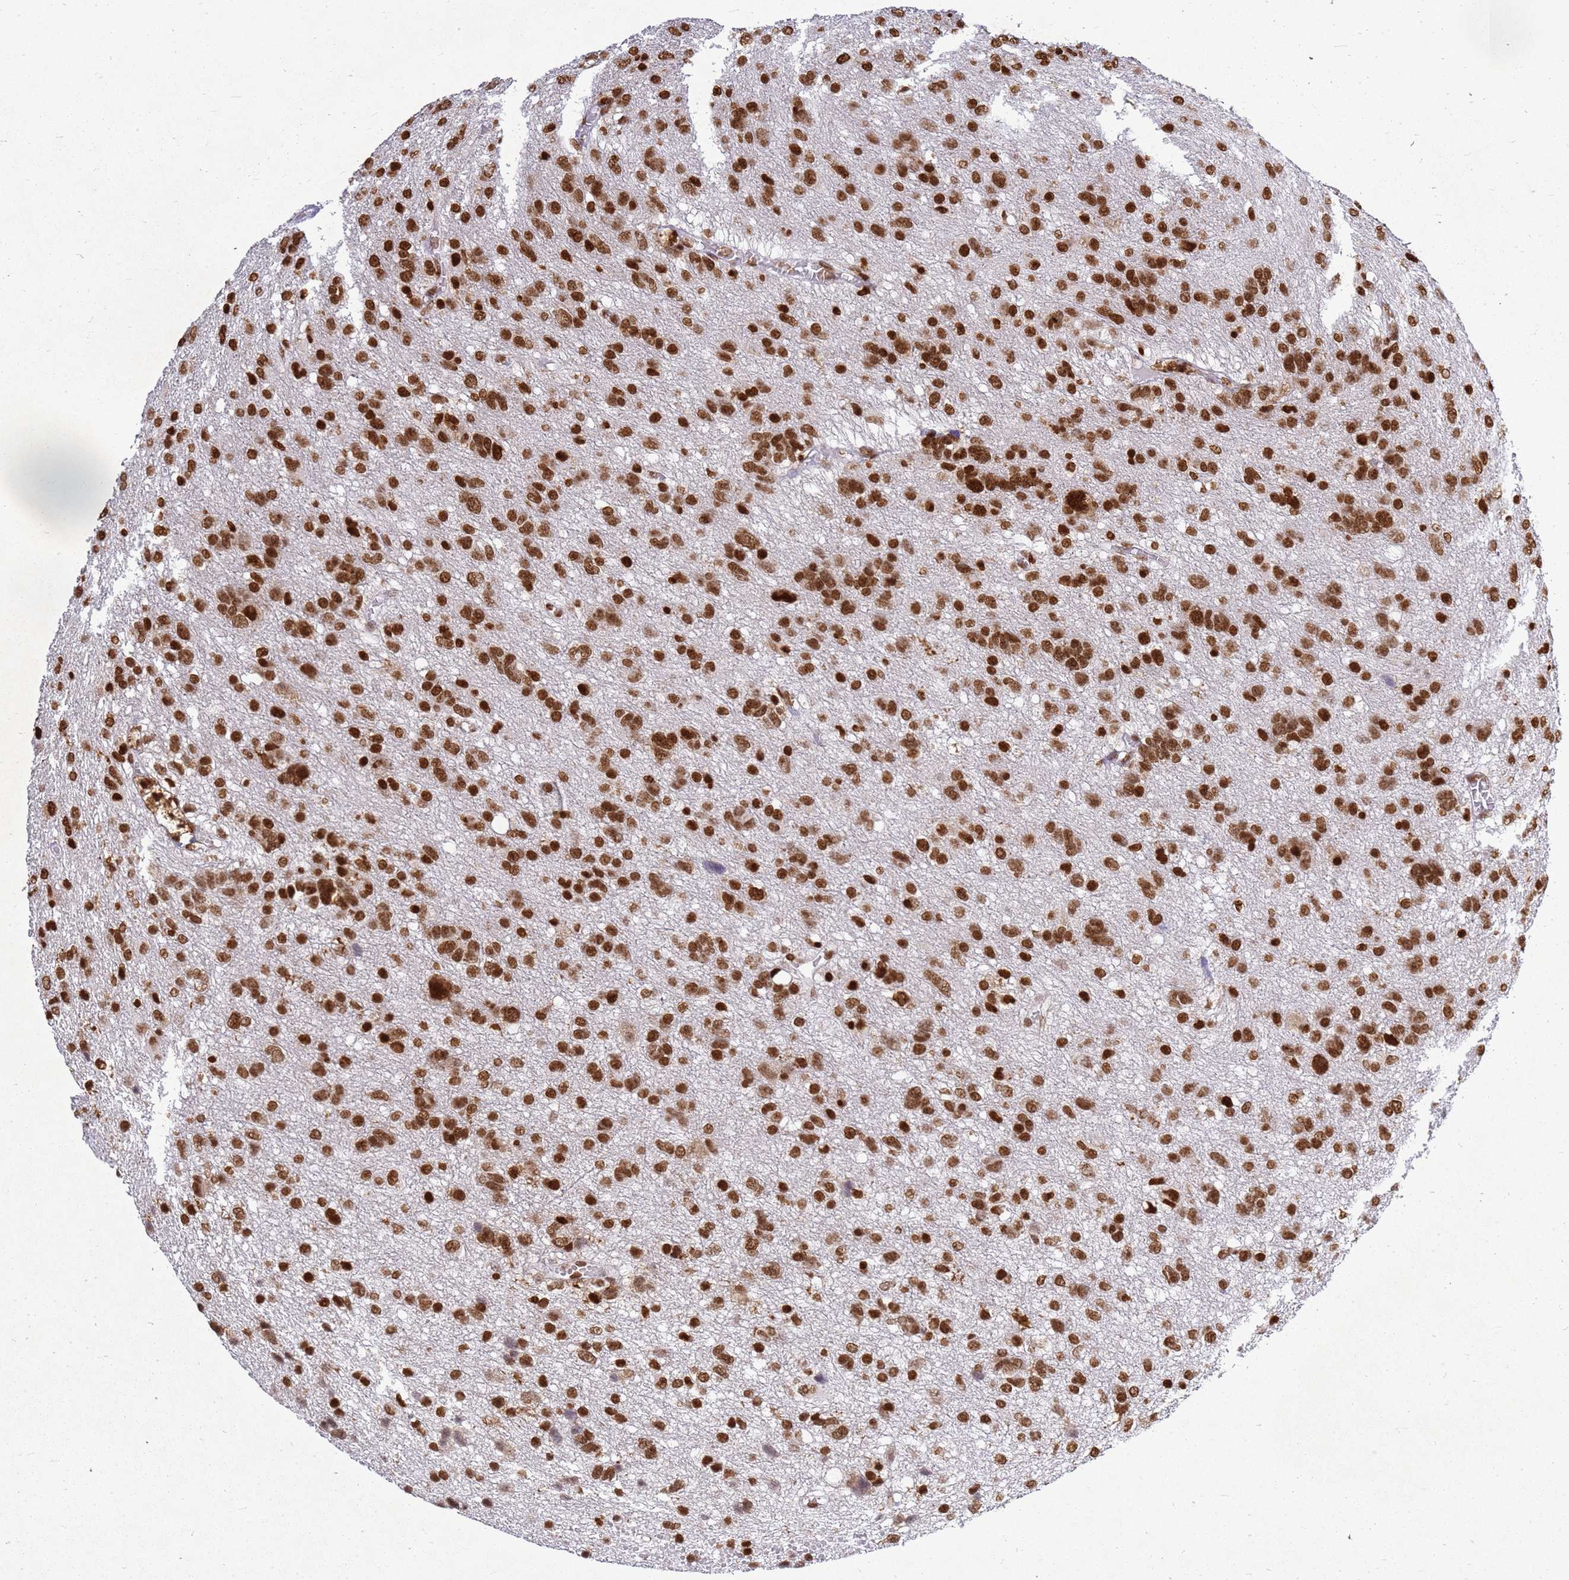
{"staining": {"intensity": "strong", "quantity": ">75%", "location": "nuclear"}, "tissue": "glioma", "cell_type": "Tumor cells", "image_type": "cancer", "snomed": [{"axis": "morphology", "description": "Glioma, malignant, High grade"}, {"axis": "topography", "description": "Brain"}], "caption": "This photomicrograph shows high-grade glioma (malignant) stained with immunohistochemistry to label a protein in brown. The nuclear of tumor cells show strong positivity for the protein. Nuclei are counter-stained blue.", "gene": "APEX1", "patient": {"sex": "female", "age": 59}}